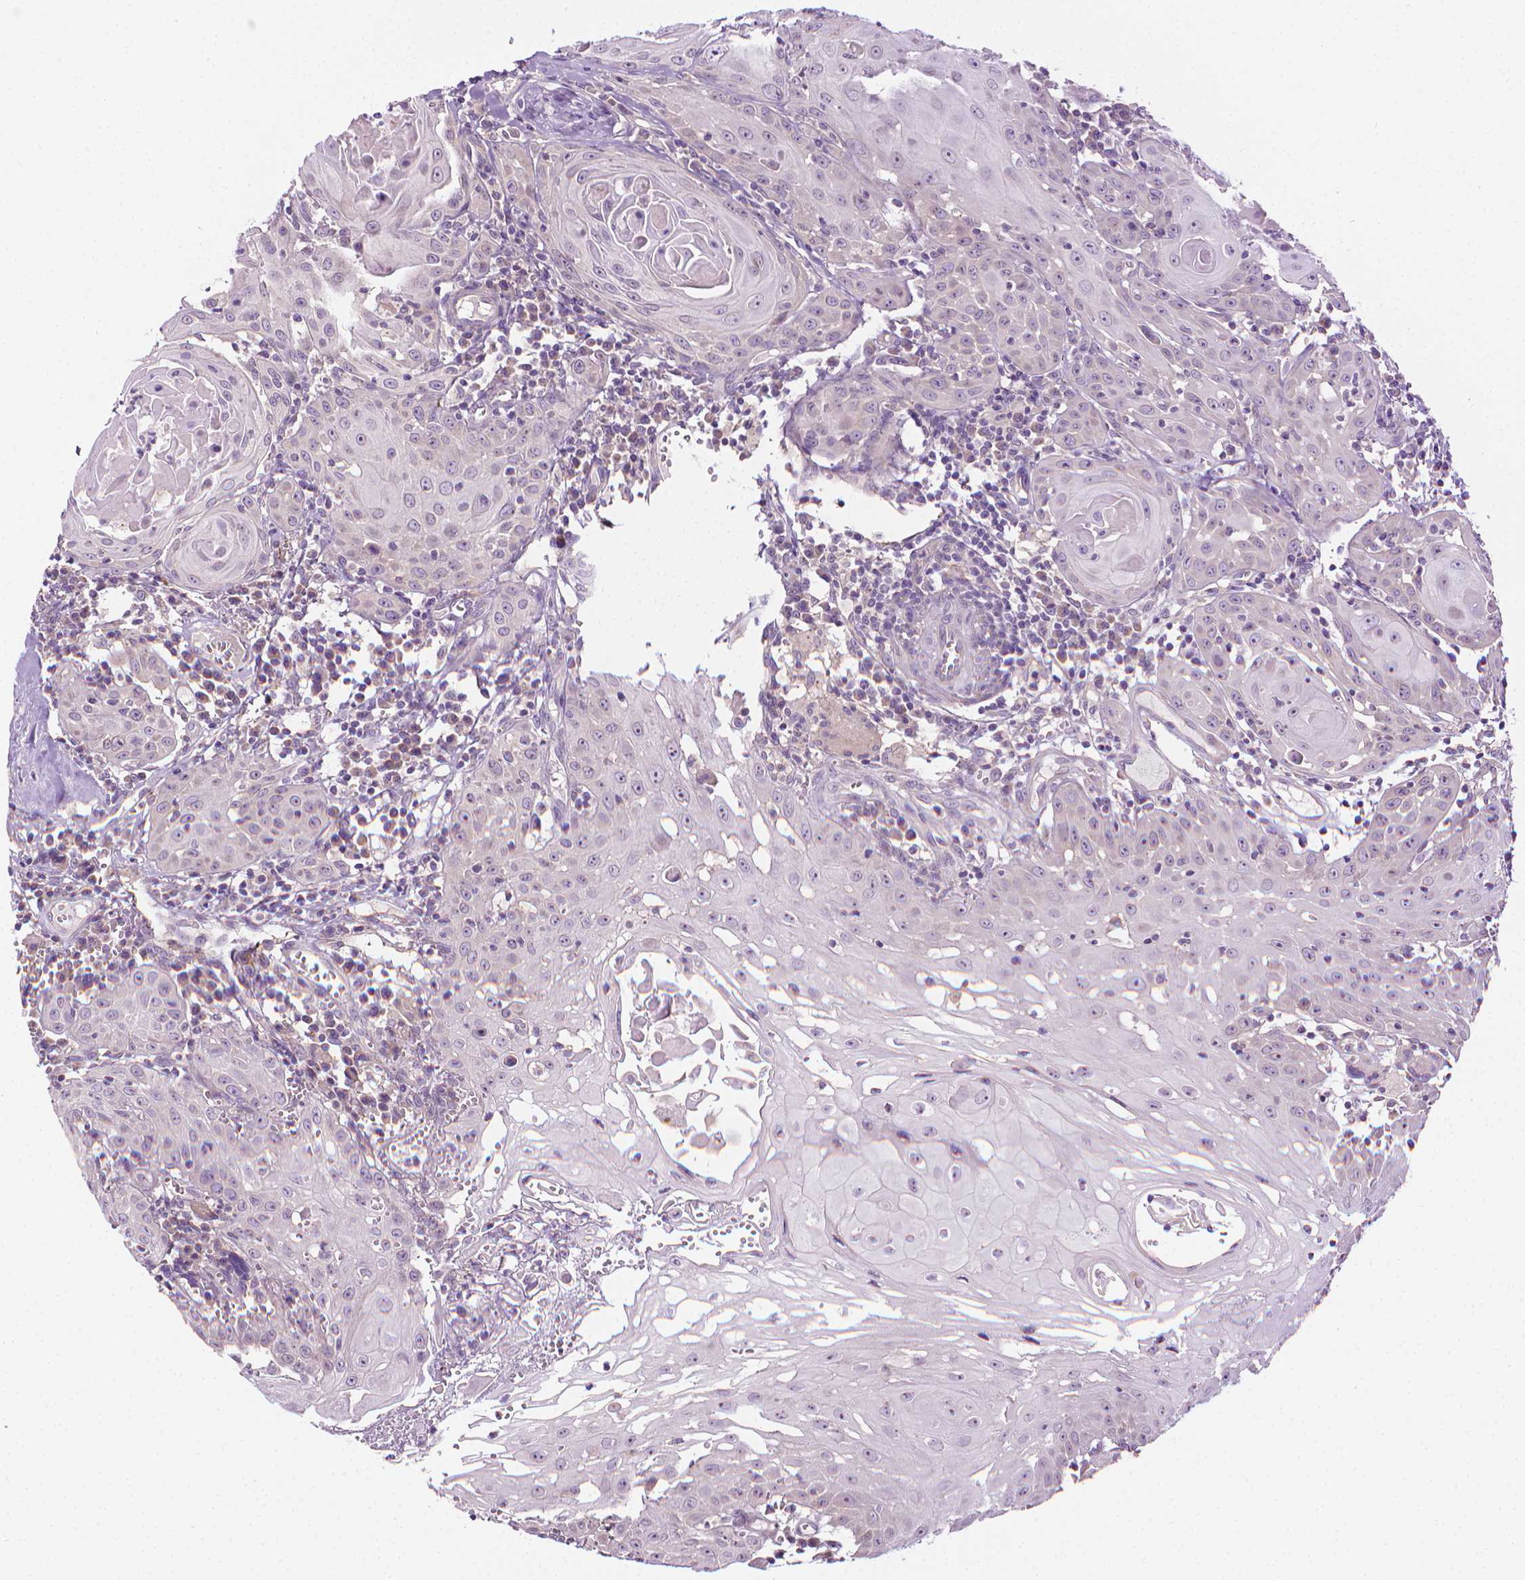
{"staining": {"intensity": "negative", "quantity": "none", "location": "none"}, "tissue": "head and neck cancer", "cell_type": "Tumor cells", "image_type": "cancer", "snomed": [{"axis": "morphology", "description": "Squamous cell carcinoma, NOS"}, {"axis": "topography", "description": "Head-Neck"}], "caption": "Tumor cells are negative for brown protein staining in squamous cell carcinoma (head and neck). (DAB (3,3'-diaminobenzidine) immunohistochemistry (IHC) with hematoxylin counter stain).", "gene": "MCOLN3", "patient": {"sex": "female", "age": 80}}